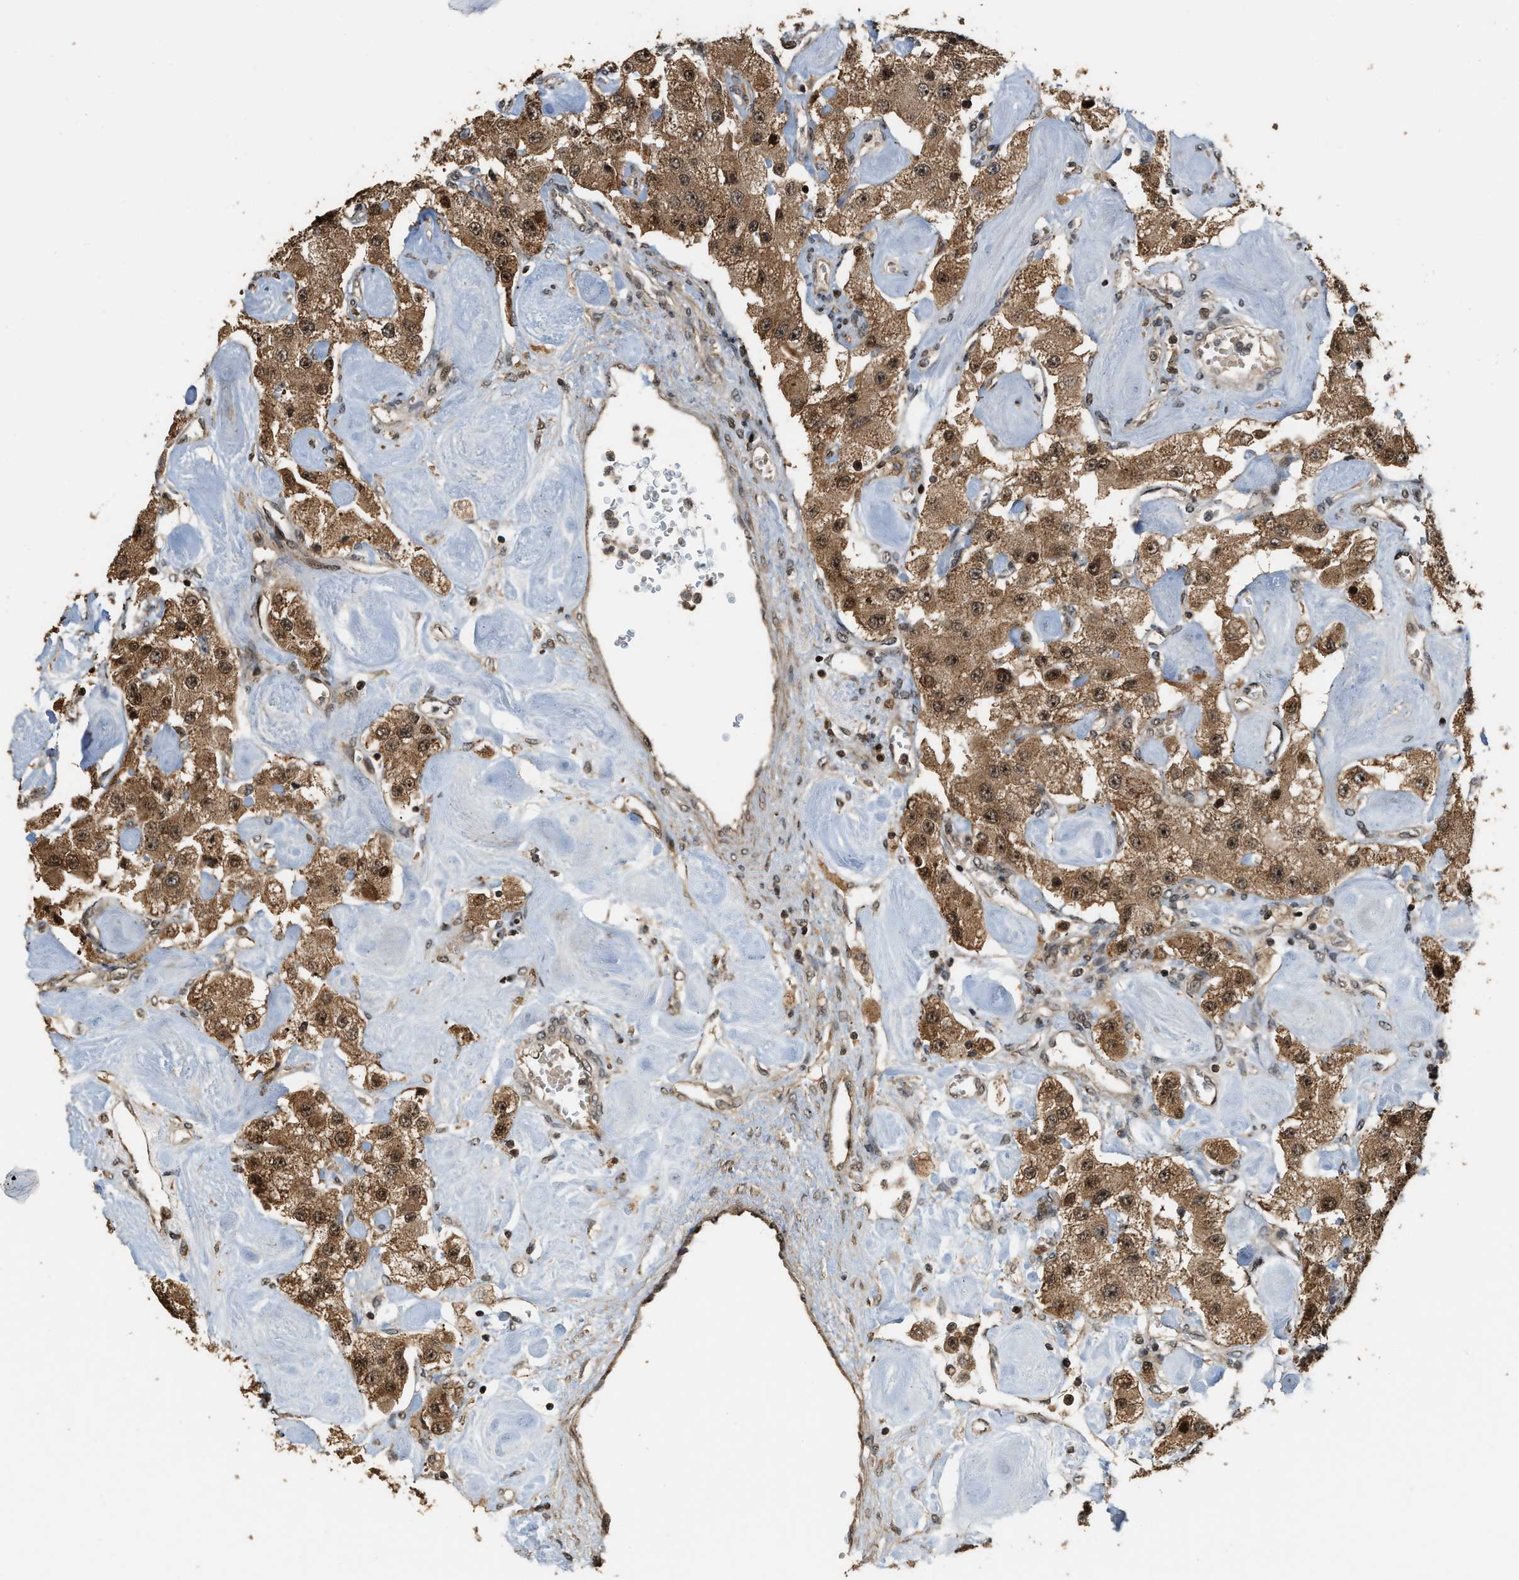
{"staining": {"intensity": "moderate", "quantity": ">75%", "location": "cytoplasmic/membranous,nuclear"}, "tissue": "carcinoid", "cell_type": "Tumor cells", "image_type": "cancer", "snomed": [{"axis": "morphology", "description": "Carcinoid, malignant, NOS"}, {"axis": "topography", "description": "Pancreas"}], "caption": "Human carcinoid stained with a protein marker reveals moderate staining in tumor cells.", "gene": "ELP2", "patient": {"sex": "male", "age": 41}}